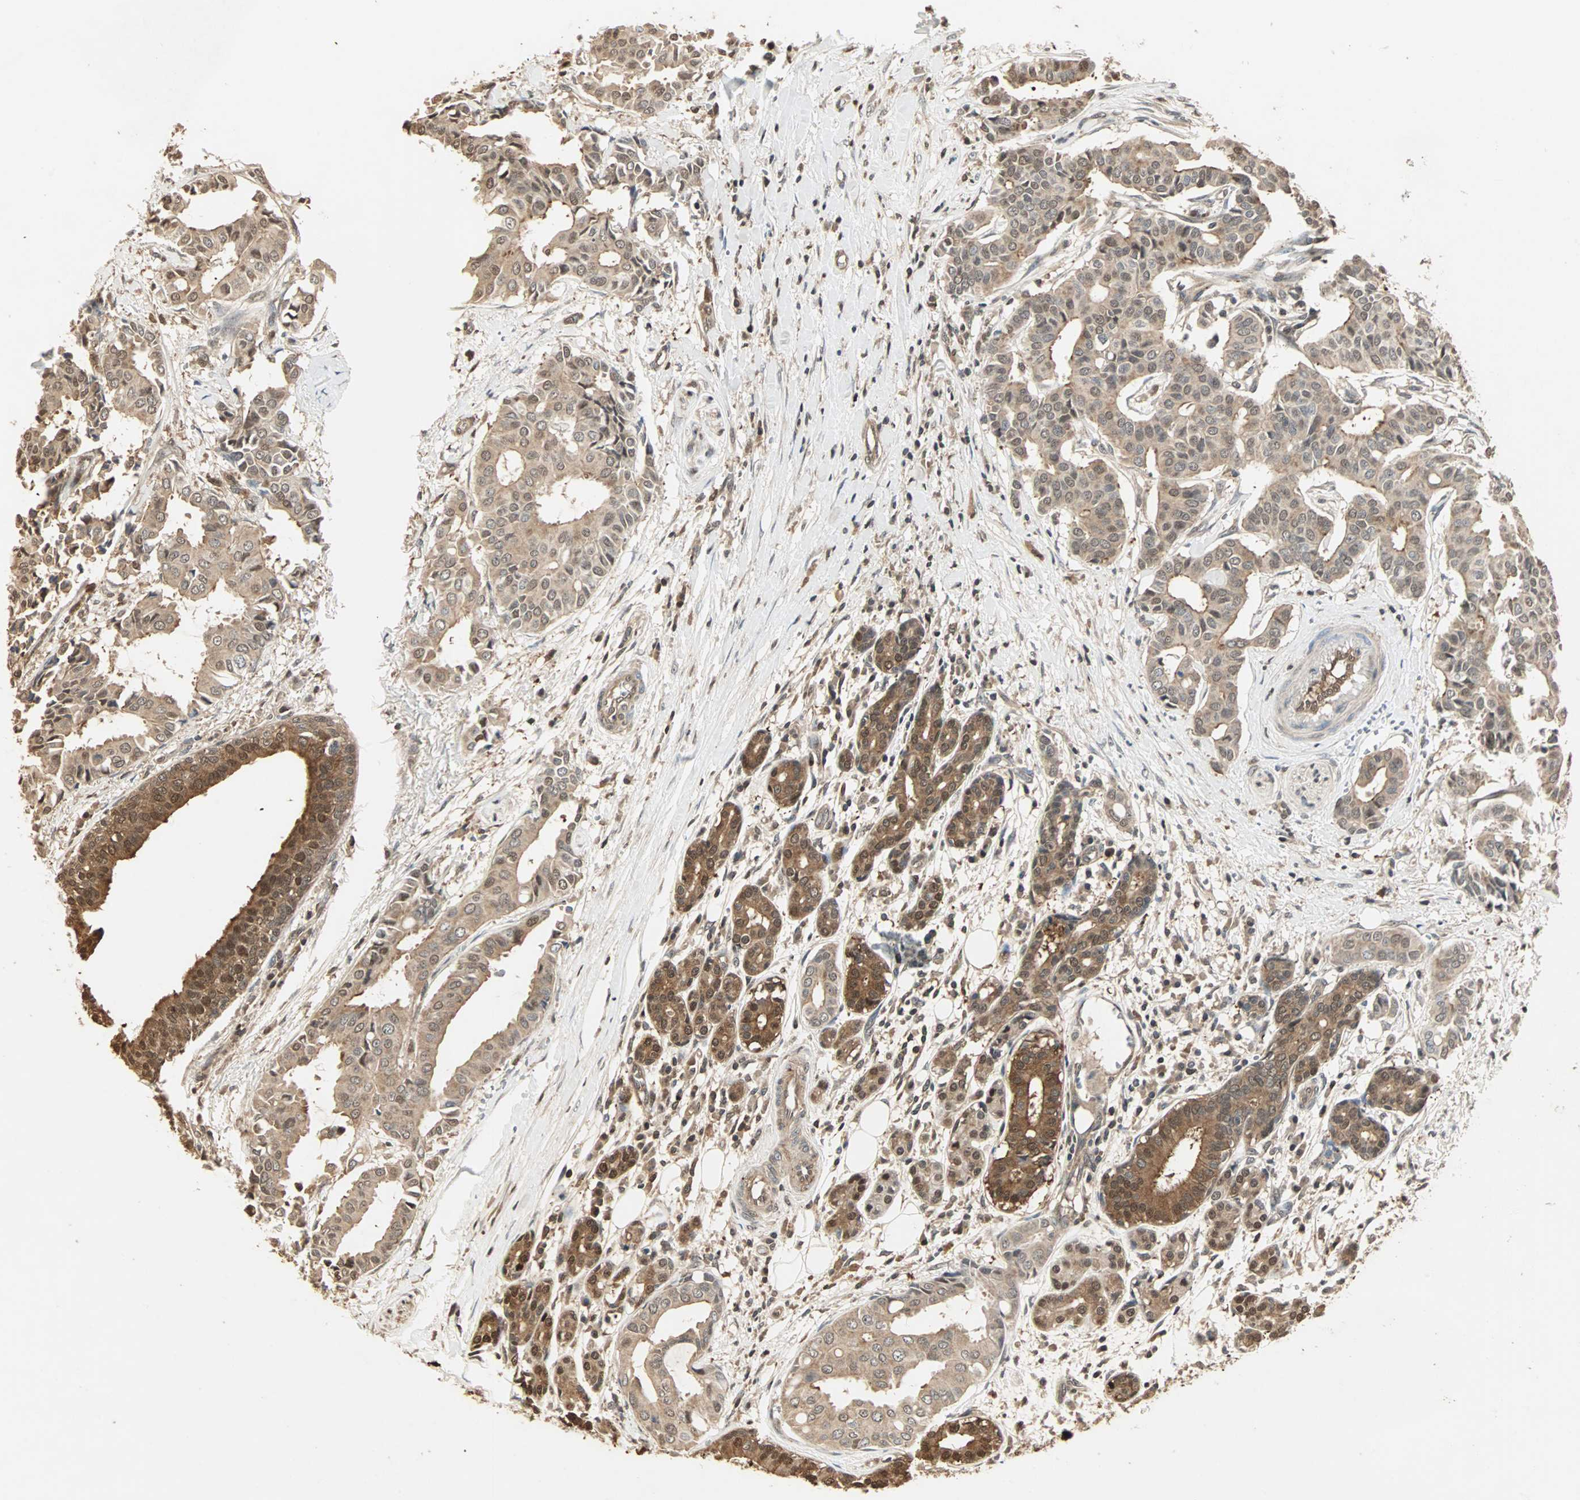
{"staining": {"intensity": "moderate", "quantity": ">75%", "location": "cytoplasmic/membranous,nuclear"}, "tissue": "head and neck cancer", "cell_type": "Tumor cells", "image_type": "cancer", "snomed": [{"axis": "morphology", "description": "Adenocarcinoma, NOS"}, {"axis": "topography", "description": "Salivary gland"}, {"axis": "topography", "description": "Head-Neck"}], "caption": "Brown immunohistochemical staining in adenocarcinoma (head and neck) exhibits moderate cytoplasmic/membranous and nuclear staining in approximately >75% of tumor cells.", "gene": "DRG2", "patient": {"sex": "female", "age": 59}}